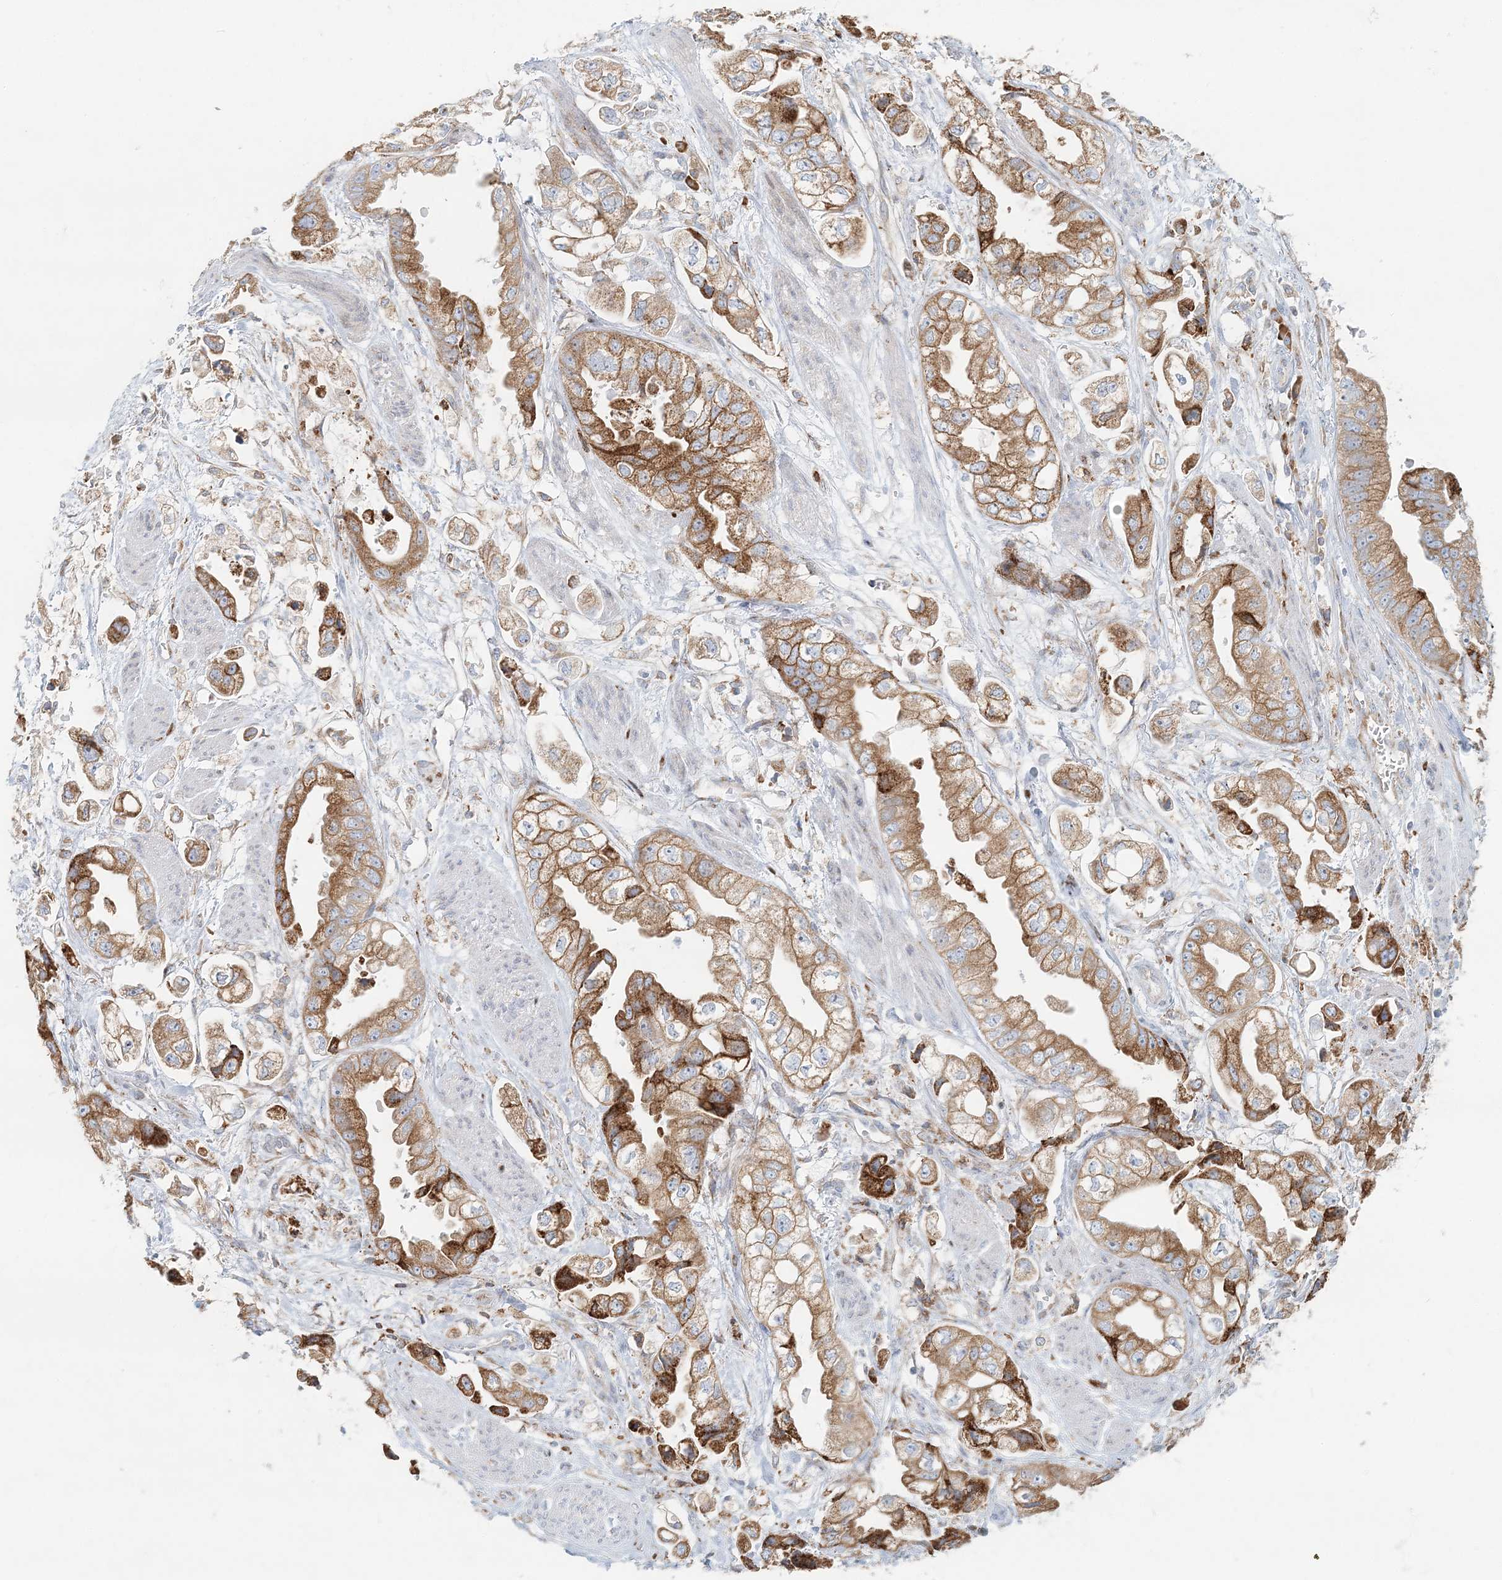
{"staining": {"intensity": "strong", "quantity": ">75%", "location": "cytoplasmic/membranous"}, "tissue": "stomach cancer", "cell_type": "Tumor cells", "image_type": "cancer", "snomed": [{"axis": "morphology", "description": "Adenocarcinoma, NOS"}, {"axis": "topography", "description": "Stomach"}], "caption": "The immunohistochemical stain labels strong cytoplasmic/membranous positivity in tumor cells of stomach cancer tissue.", "gene": "STK11IP", "patient": {"sex": "male", "age": 62}}